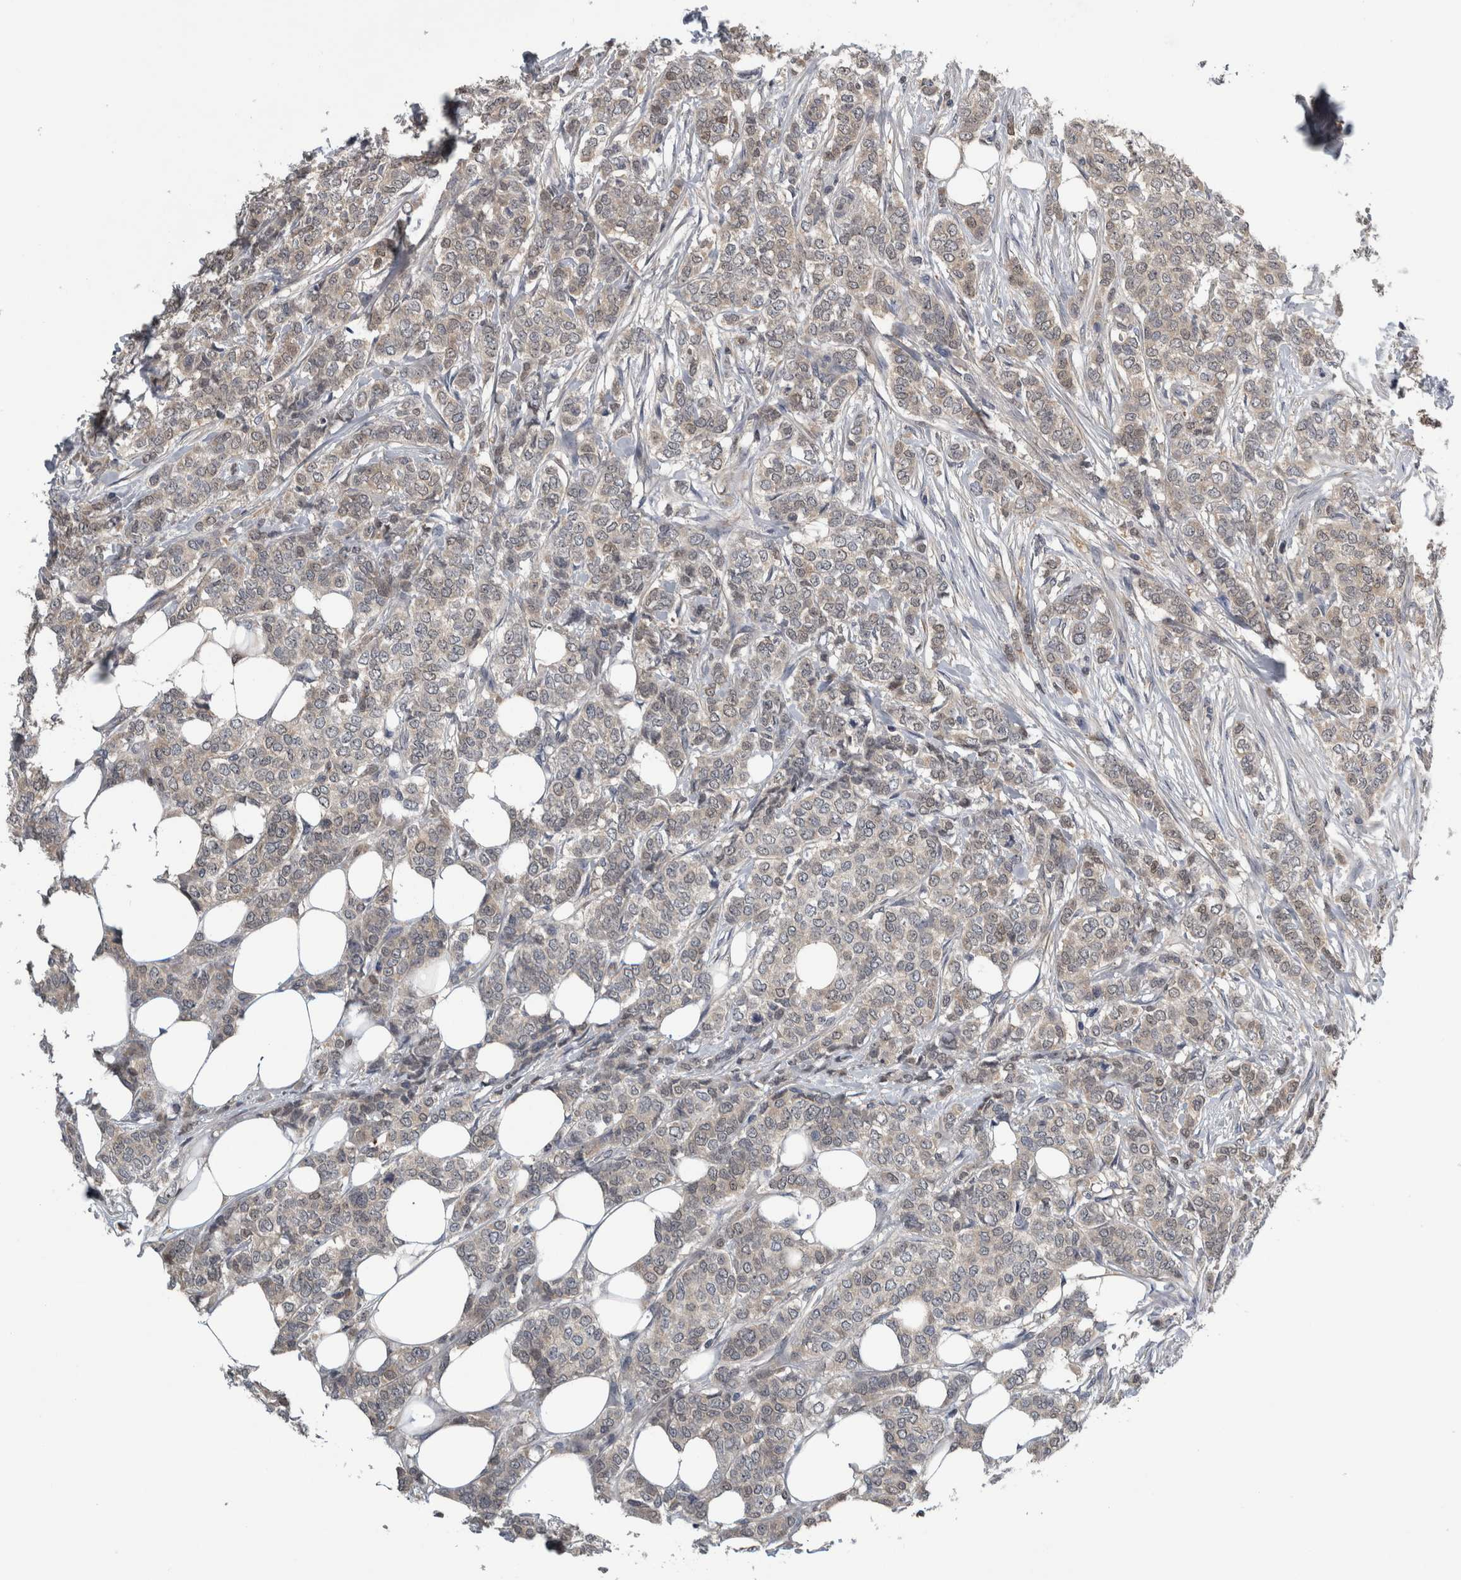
{"staining": {"intensity": "moderate", "quantity": "25%-75%", "location": "cytoplasmic/membranous"}, "tissue": "breast cancer", "cell_type": "Tumor cells", "image_type": "cancer", "snomed": [{"axis": "morphology", "description": "Lobular carcinoma"}, {"axis": "topography", "description": "Skin"}, {"axis": "topography", "description": "Breast"}], "caption": "Immunohistochemistry micrograph of human lobular carcinoma (breast) stained for a protein (brown), which shows medium levels of moderate cytoplasmic/membranous positivity in approximately 25%-75% of tumor cells.", "gene": "NAPRT", "patient": {"sex": "female", "age": 46}}